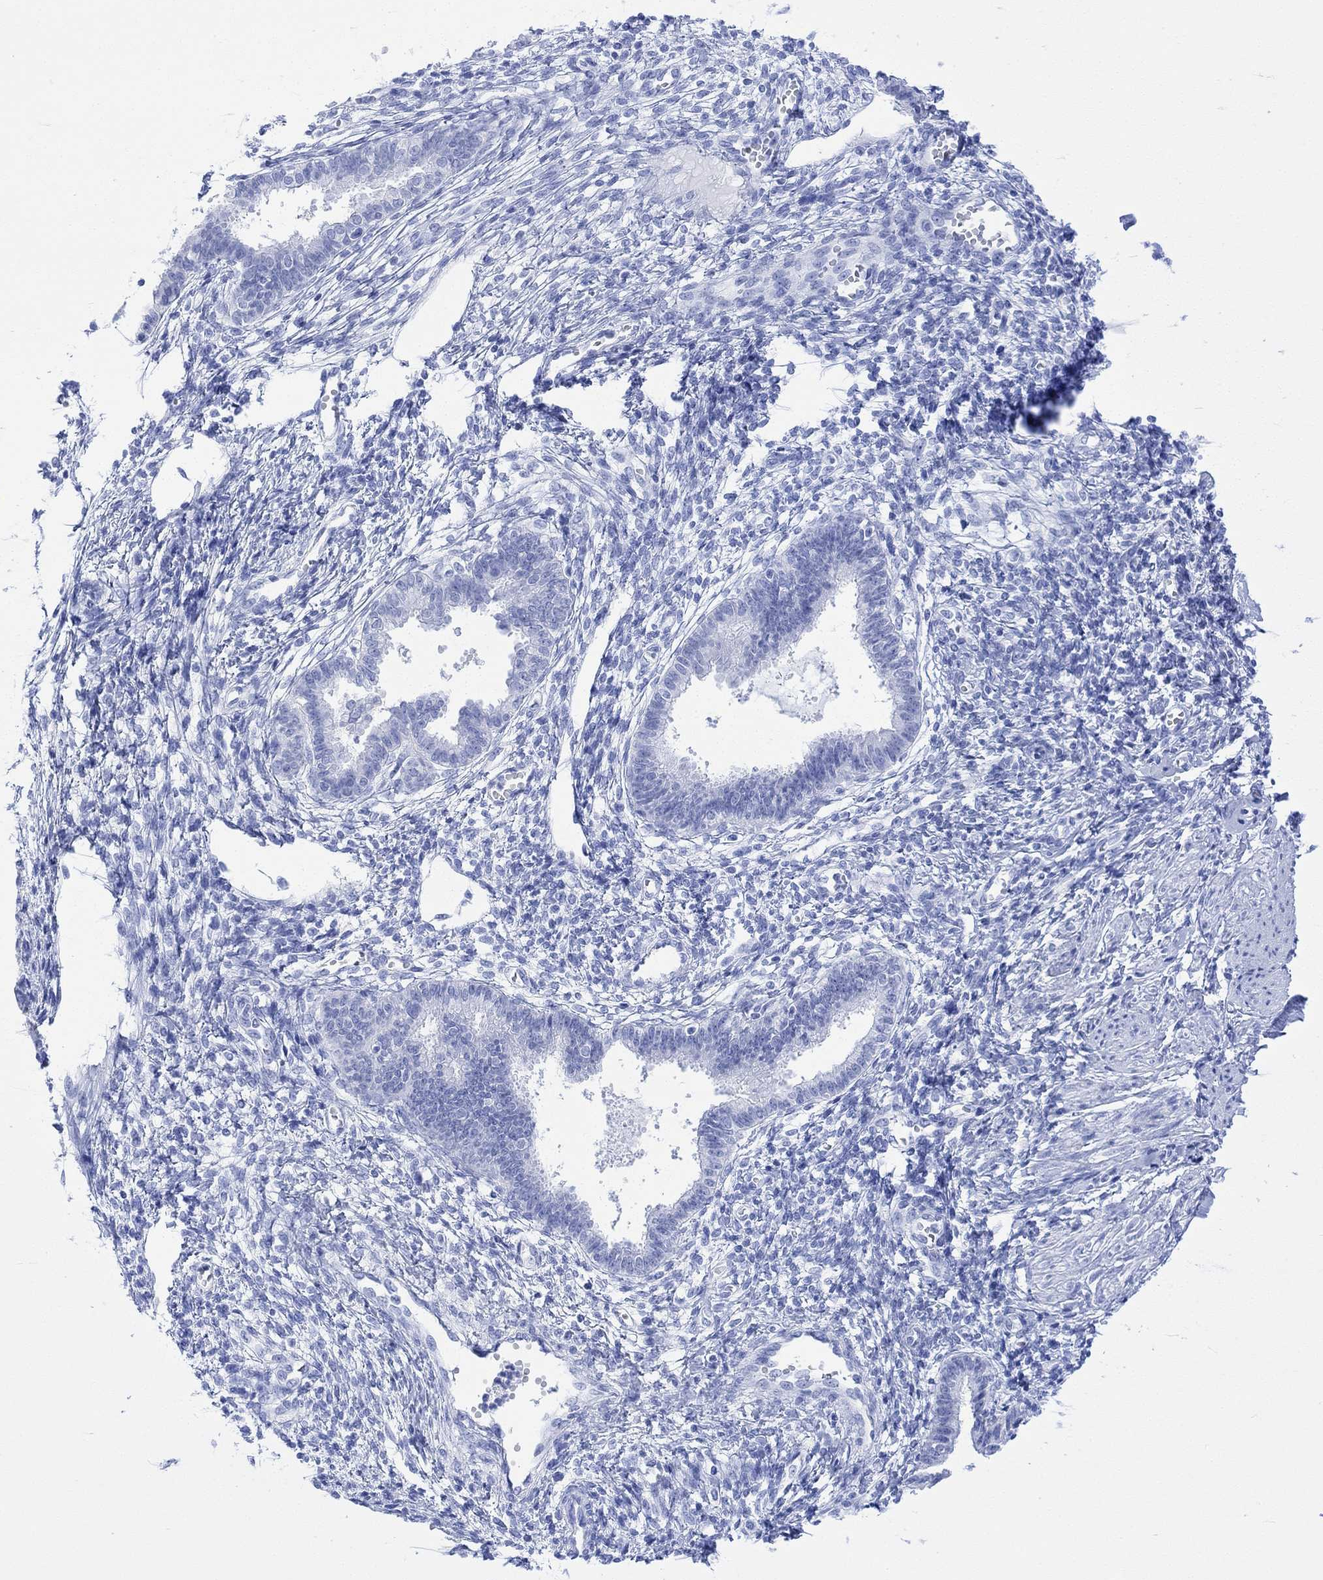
{"staining": {"intensity": "negative", "quantity": "none", "location": "none"}, "tissue": "endometrium", "cell_type": "Cells in endometrial stroma", "image_type": "normal", "snomed": [{"axis": "morphology", "description": "Normal tissue, NOS"}, {"axis": "topography", "description": "Cervix"}, {"axis": "topography", "description": "Endometrium"}], "caption": "An immunohistochemistry image of benign endometrium is shown. There is no staining in cells in endometrial stroma of endometrium. Brightfield microscopy of immunohistochemistry (IHC) stained with DAB (brown) and hematoxylin (blue), captured at high magnification.", "gene": "CELF4", "patient": {"sex": "female", "age": 37}}